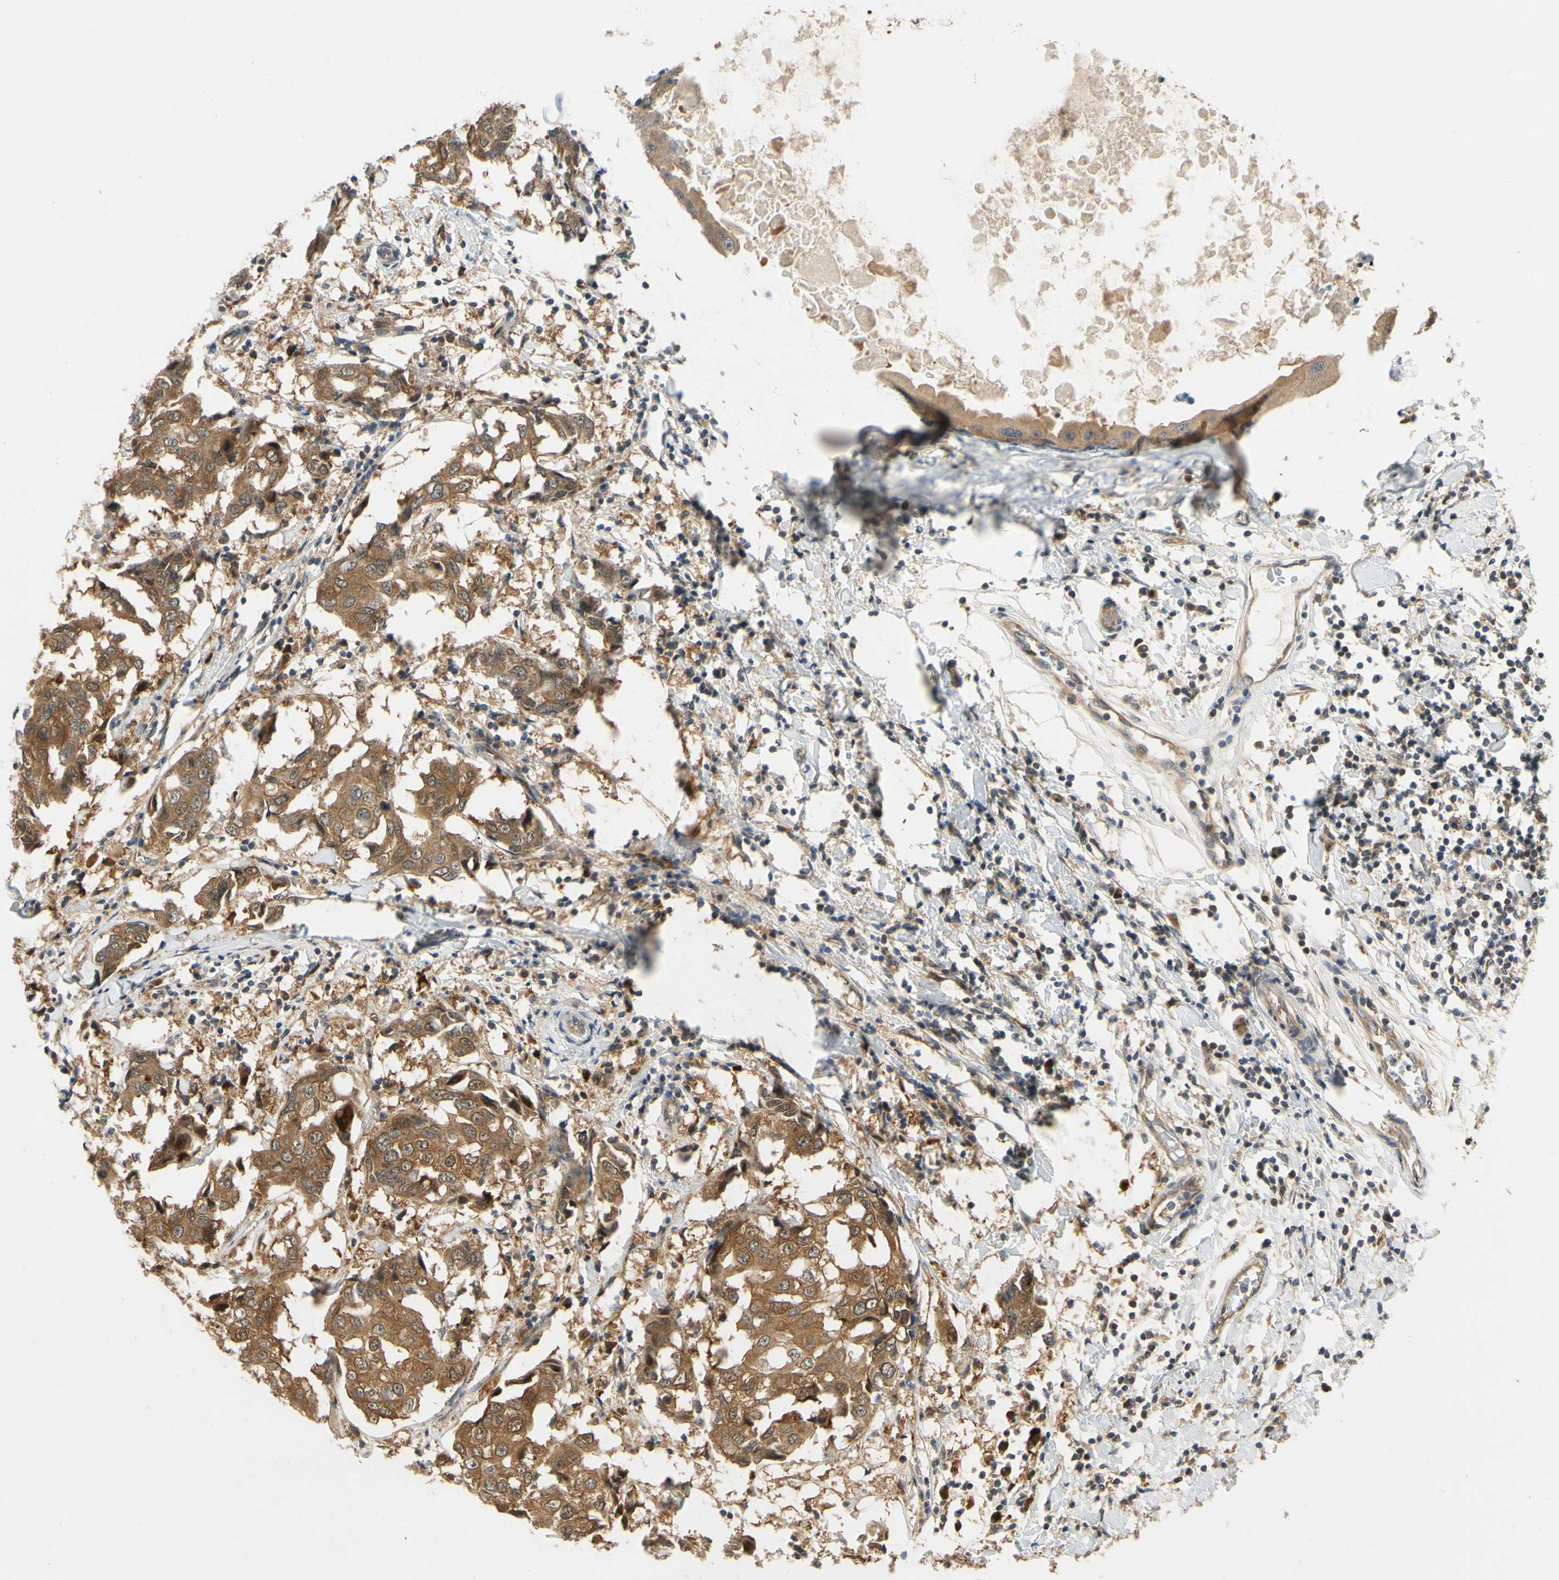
{"staining": {"intensity": "moderate", "quantity": ">75%", "location": "cytoplasmic/membranous"}, "tissue": "breast cancer", "cell_type": "Tumor cells", "image_type": "cancer", "snomed": [{"axis": "morphology", "description": "Duct carcinoma"}, {"axis": "topography", "description": "Breast"}], "caption": "Tumor cells display moderate cytoplasmic/membranous positivity in approximately >75% of cells in breast cancer (intraductal carcinoma). The staining is performed using DAB (3,3'-diaminobenzidine) brown chromogen to label protein expression. The nuclei are counter-stained blue using hematoxylin.", "gene": "TDRP", "patient": {"sex": "female", "age": 27}}